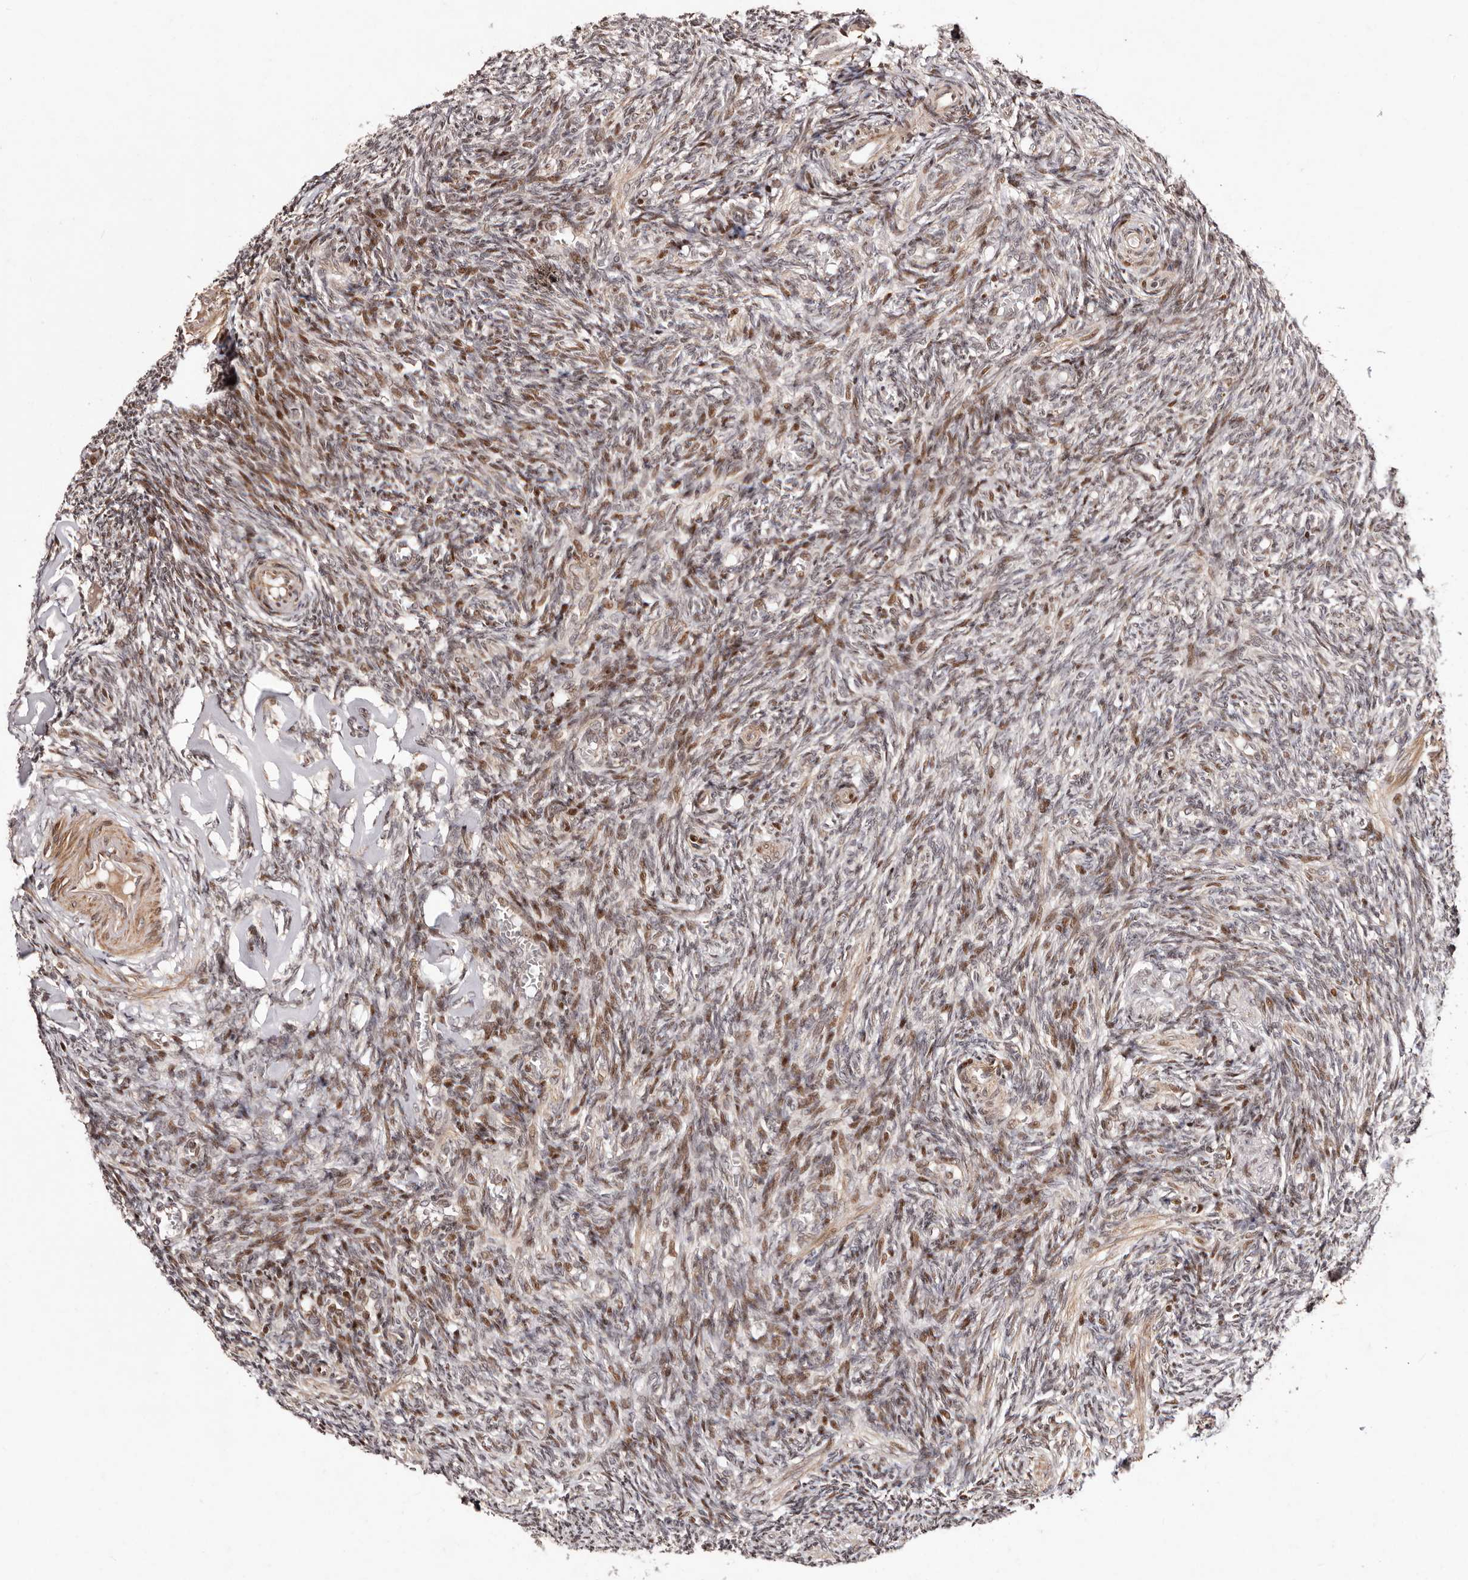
{"staining": {"intensity": "moderate", "quantity": "25%-75%", "location": "nuclear"}, "tissue": "ovary", "cell_type": "Ovarian stroma cells", "image_type": "normal", "snomed": [{"axis": "morphology", "description": "Normal tissue, NOS"}, {"axis": "topography", "description": "Ovary"}], "caption": "An immunohistochemistry (IHC) photomicrograph of benign tissue is shown. Protein staining in brown labels moderate nuclear positivity in ovary within ovarian stroma cells. (Stains: DAB (3,3'-diaminobenzidine) in brown, nuclei in blue, Microscopy: brightfield microscopy at high magnification).", "gene": "HIVEP3", "patient": {"sex": "female", "age": 27}}